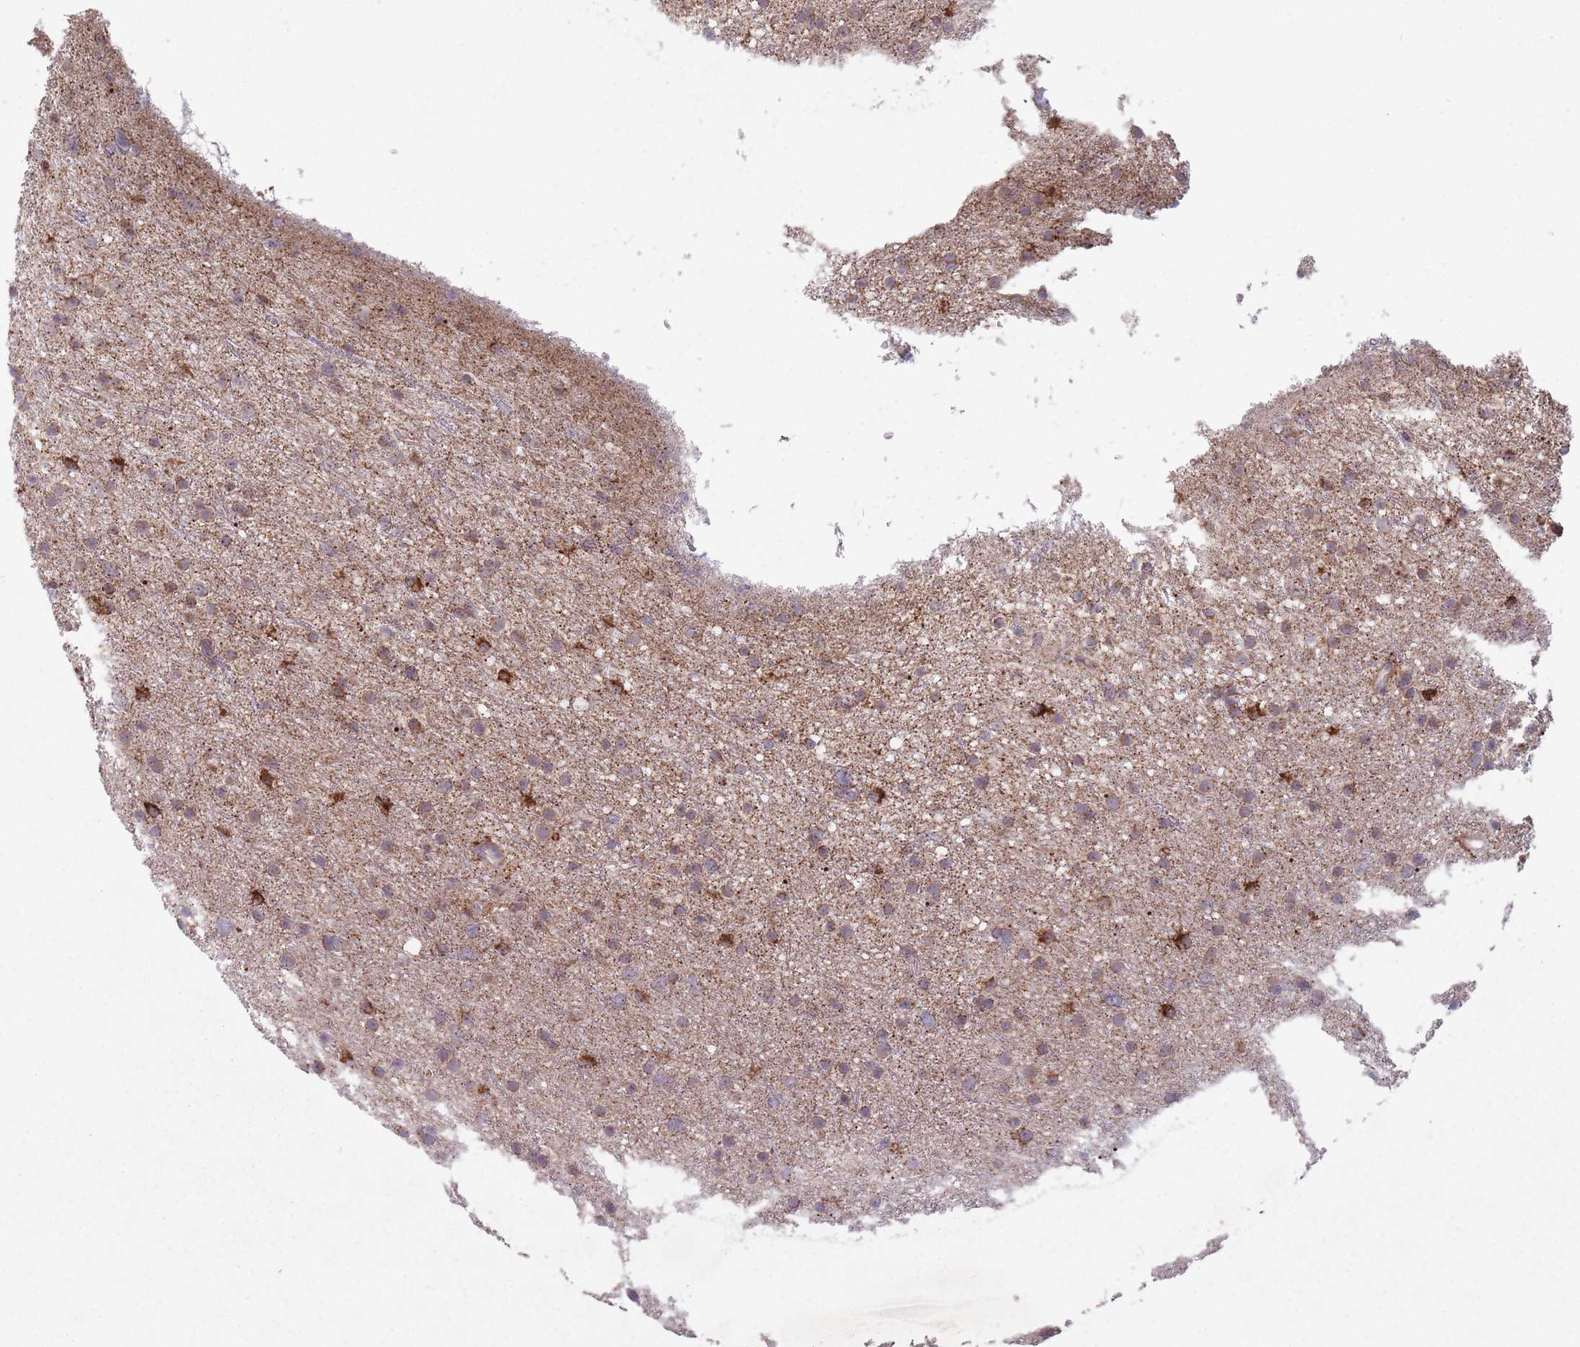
{"staining": {"intensity": "strong", "quantity": "25%-75%", "location": "cytoplasmic/membranous"}, "tissue": "glioma", "cell_type": "Tumor cells", "image_type": "cancer", "snomed": [{"axis": "morphology", "description": "Glioma, malignant, Low grade"}, {"axis": "topography", "description": "Cerebral cortex"}], "caption": "Malignant low-grade glioma stained with immunohistochemistry demonstrates strong cytoplasmic/membranous positivity in approximately 25%-75% of tumor cells.", "gene": "OR10Q1", "patient": {"sex": "female", "age": 39}}